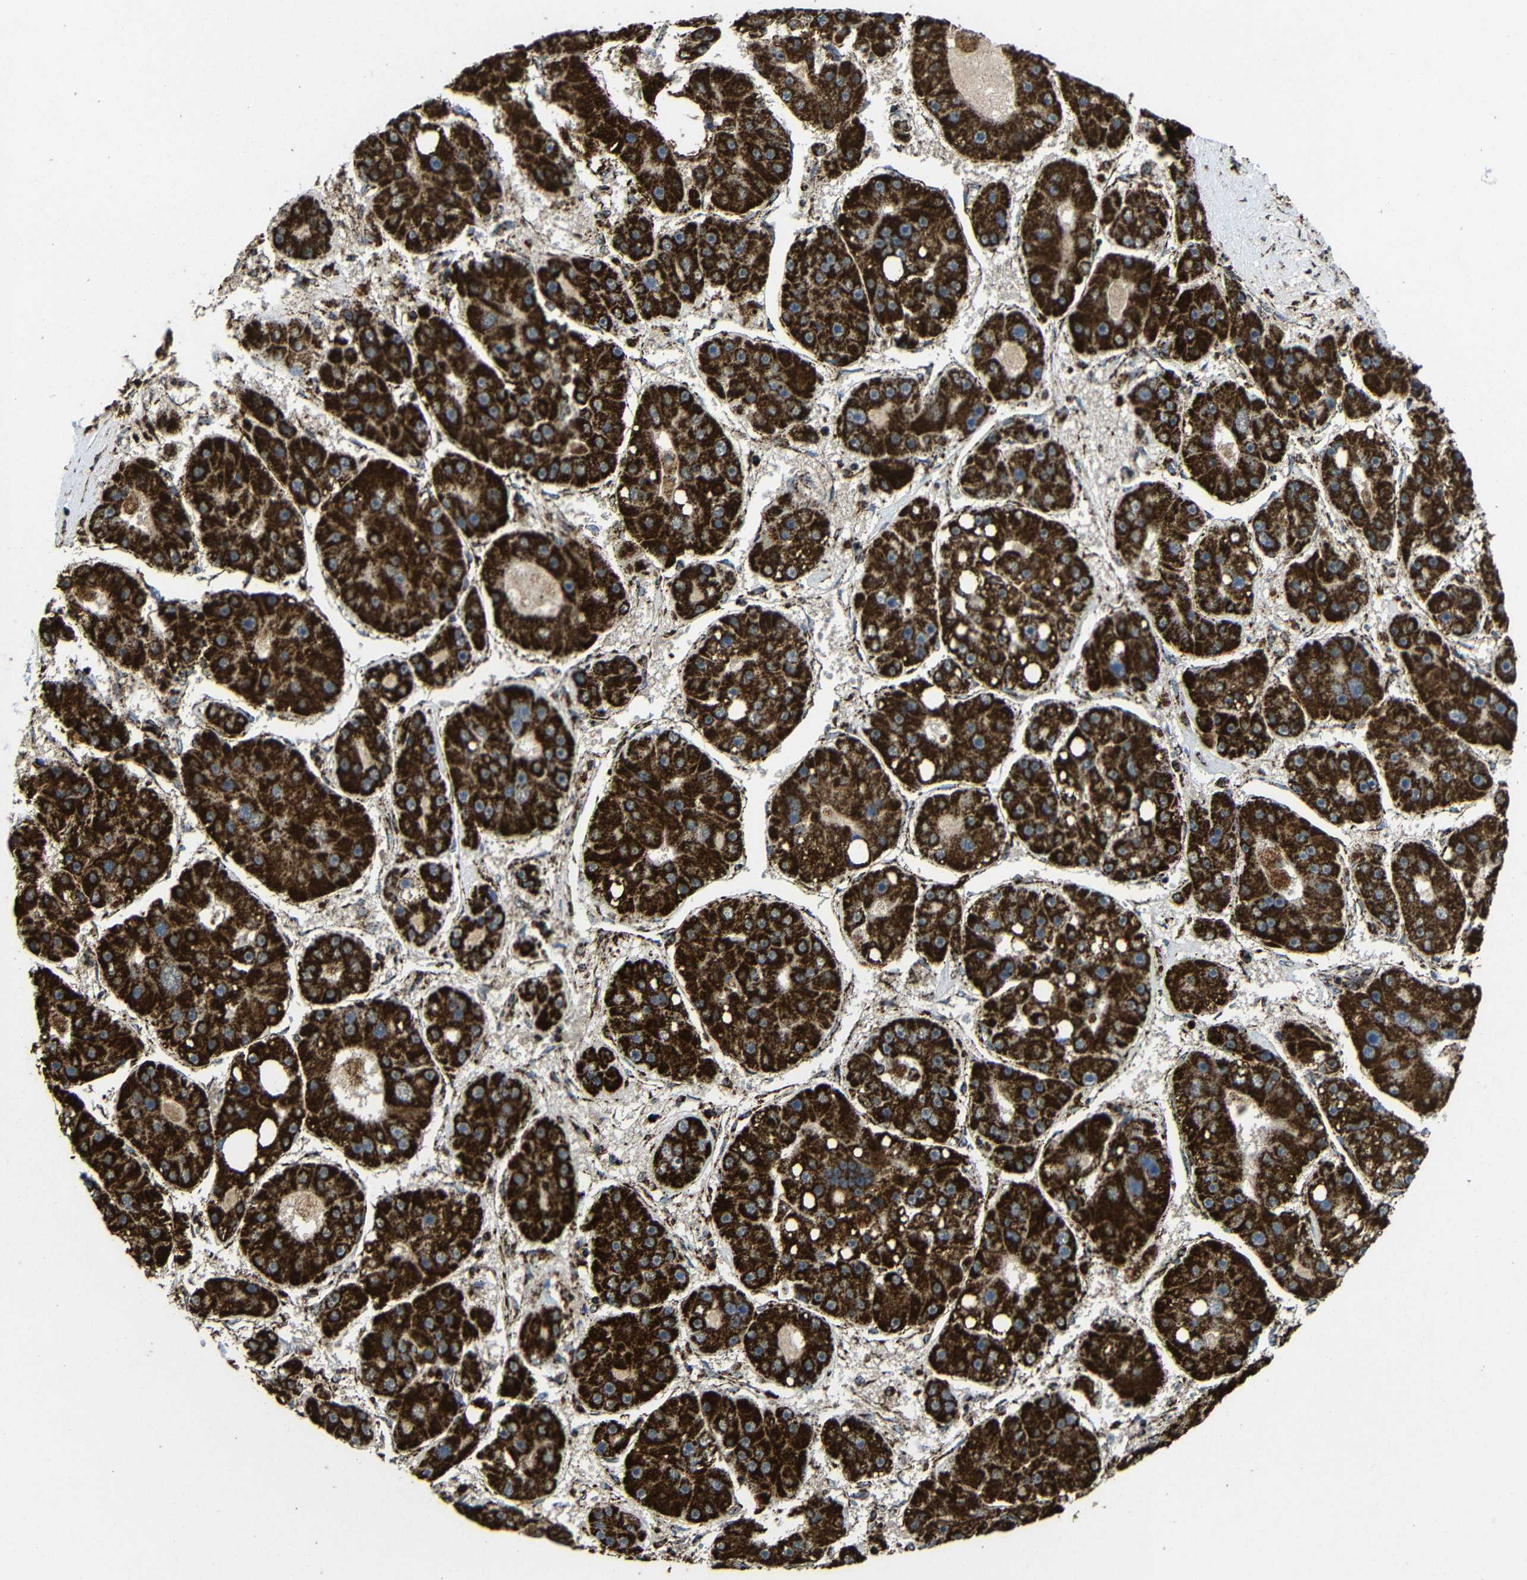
{"staining": {"intensity": "strong", "quantity": ">75%", "location": "cytoplasmic/membranous"}, "tissue": "liver cancer", "cell_type": "Tumor cells", "image_type": "cancer", "snomed": [{"axis": "morphology", "description": "Carcinoma, Hepatocellular, NOS"}, {"axis": "topography", "description": "Liver"}], "caption": "Protein expression analysis of liver cancer reveals strong cytoplasmic/membranous positivity in approximately >75% of tumor cells.", "gene": "ATP5F1A", "patient": {"sex": "female", "age": 61}}